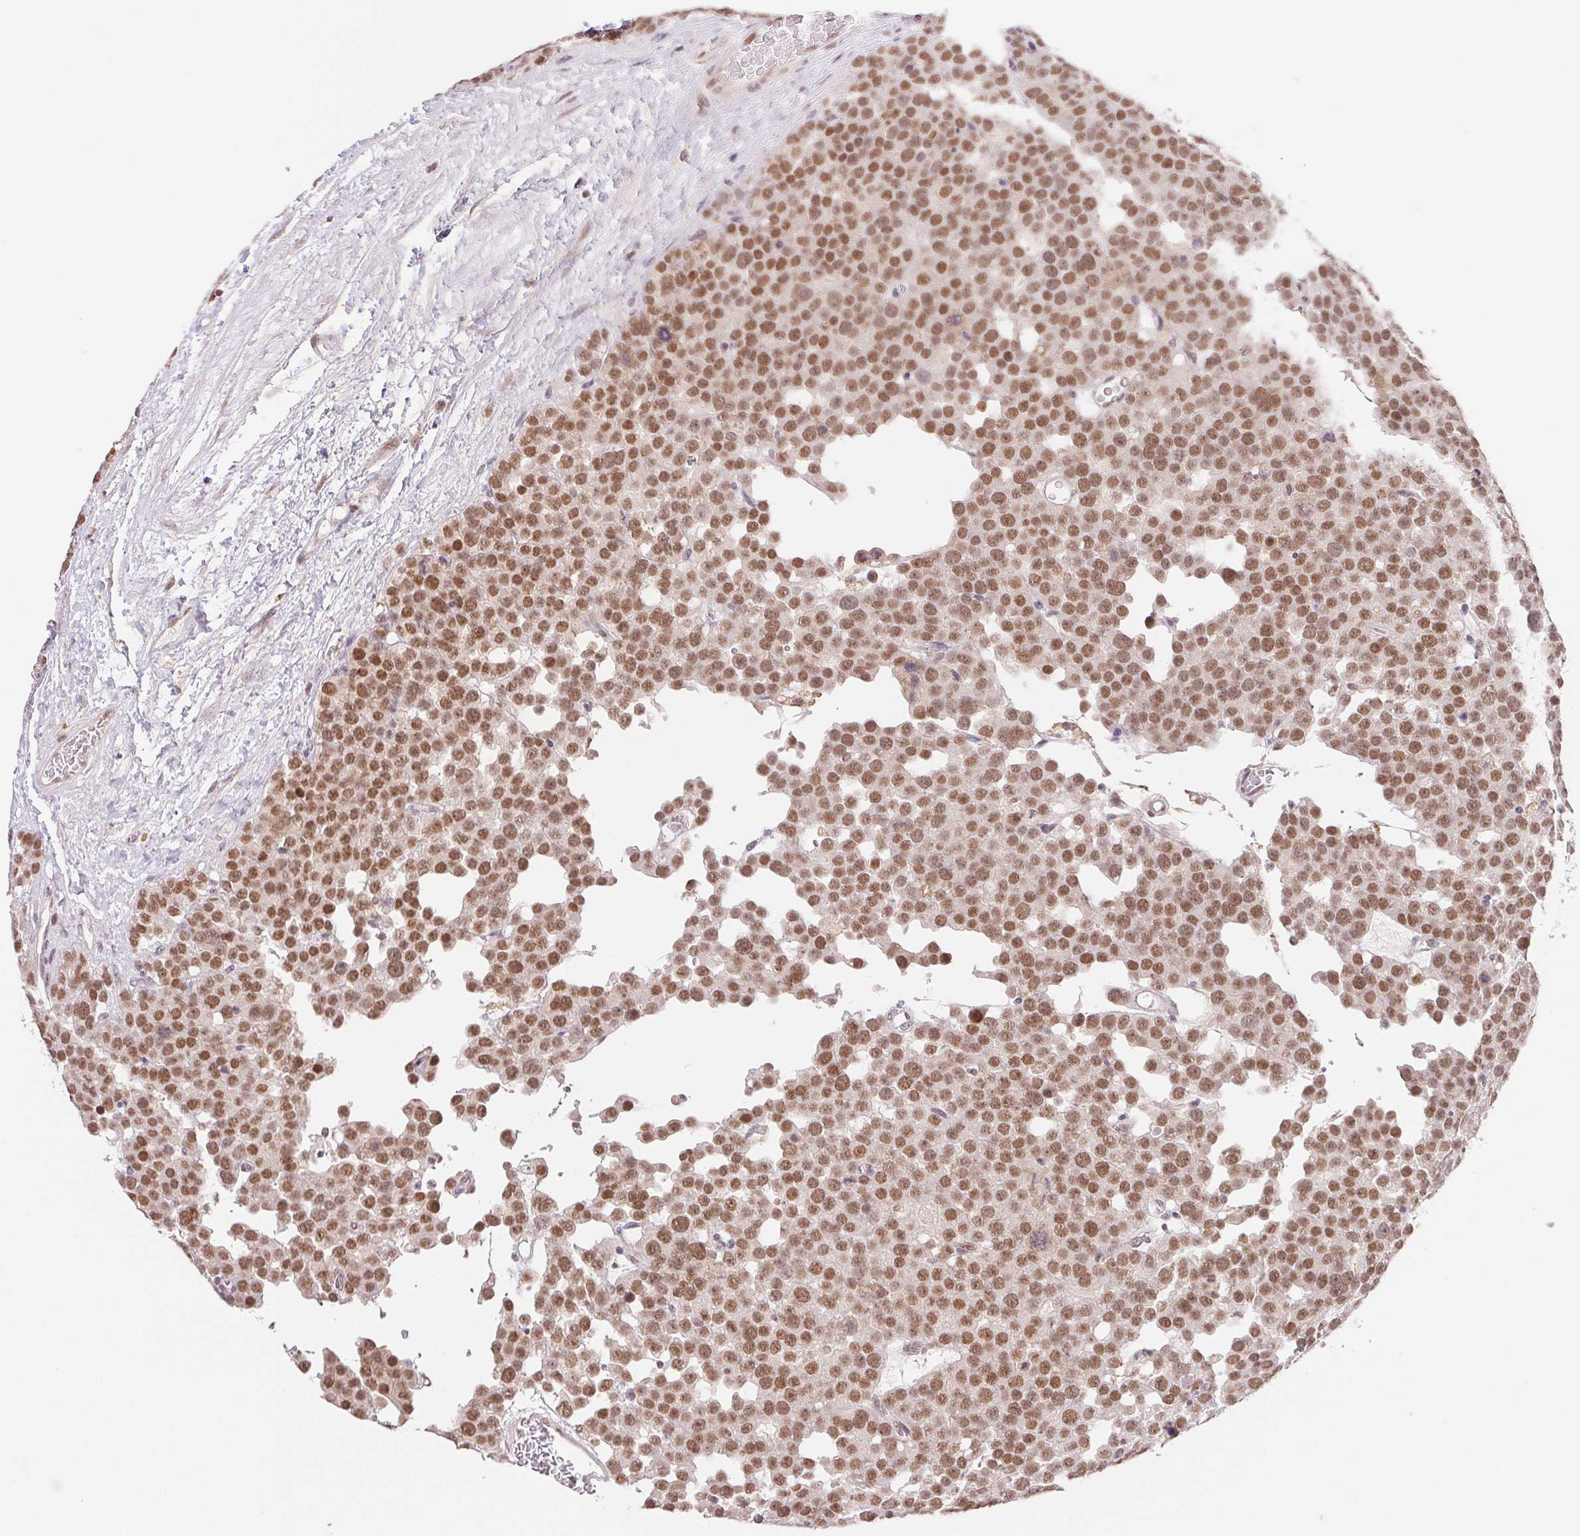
{"staining": {"intensity": "moderate", "quantity": ">75%", "location": "nuclear"}, "tissue": "testis cancer", "cell_type": "Tumor cells", "image_type": "cancer", "snomed": [{"axis": "morphology", "description": "Seminoma, NOS"}, {"axis": "topography", "description": "Testis"}], "caption": "Moderate nuclear protein expression is seen in approximately >75% of tumor cells in testis cancer (seminoma).", "gene": "PRPF18", "patient": {"sex": "male", "age": 71}}